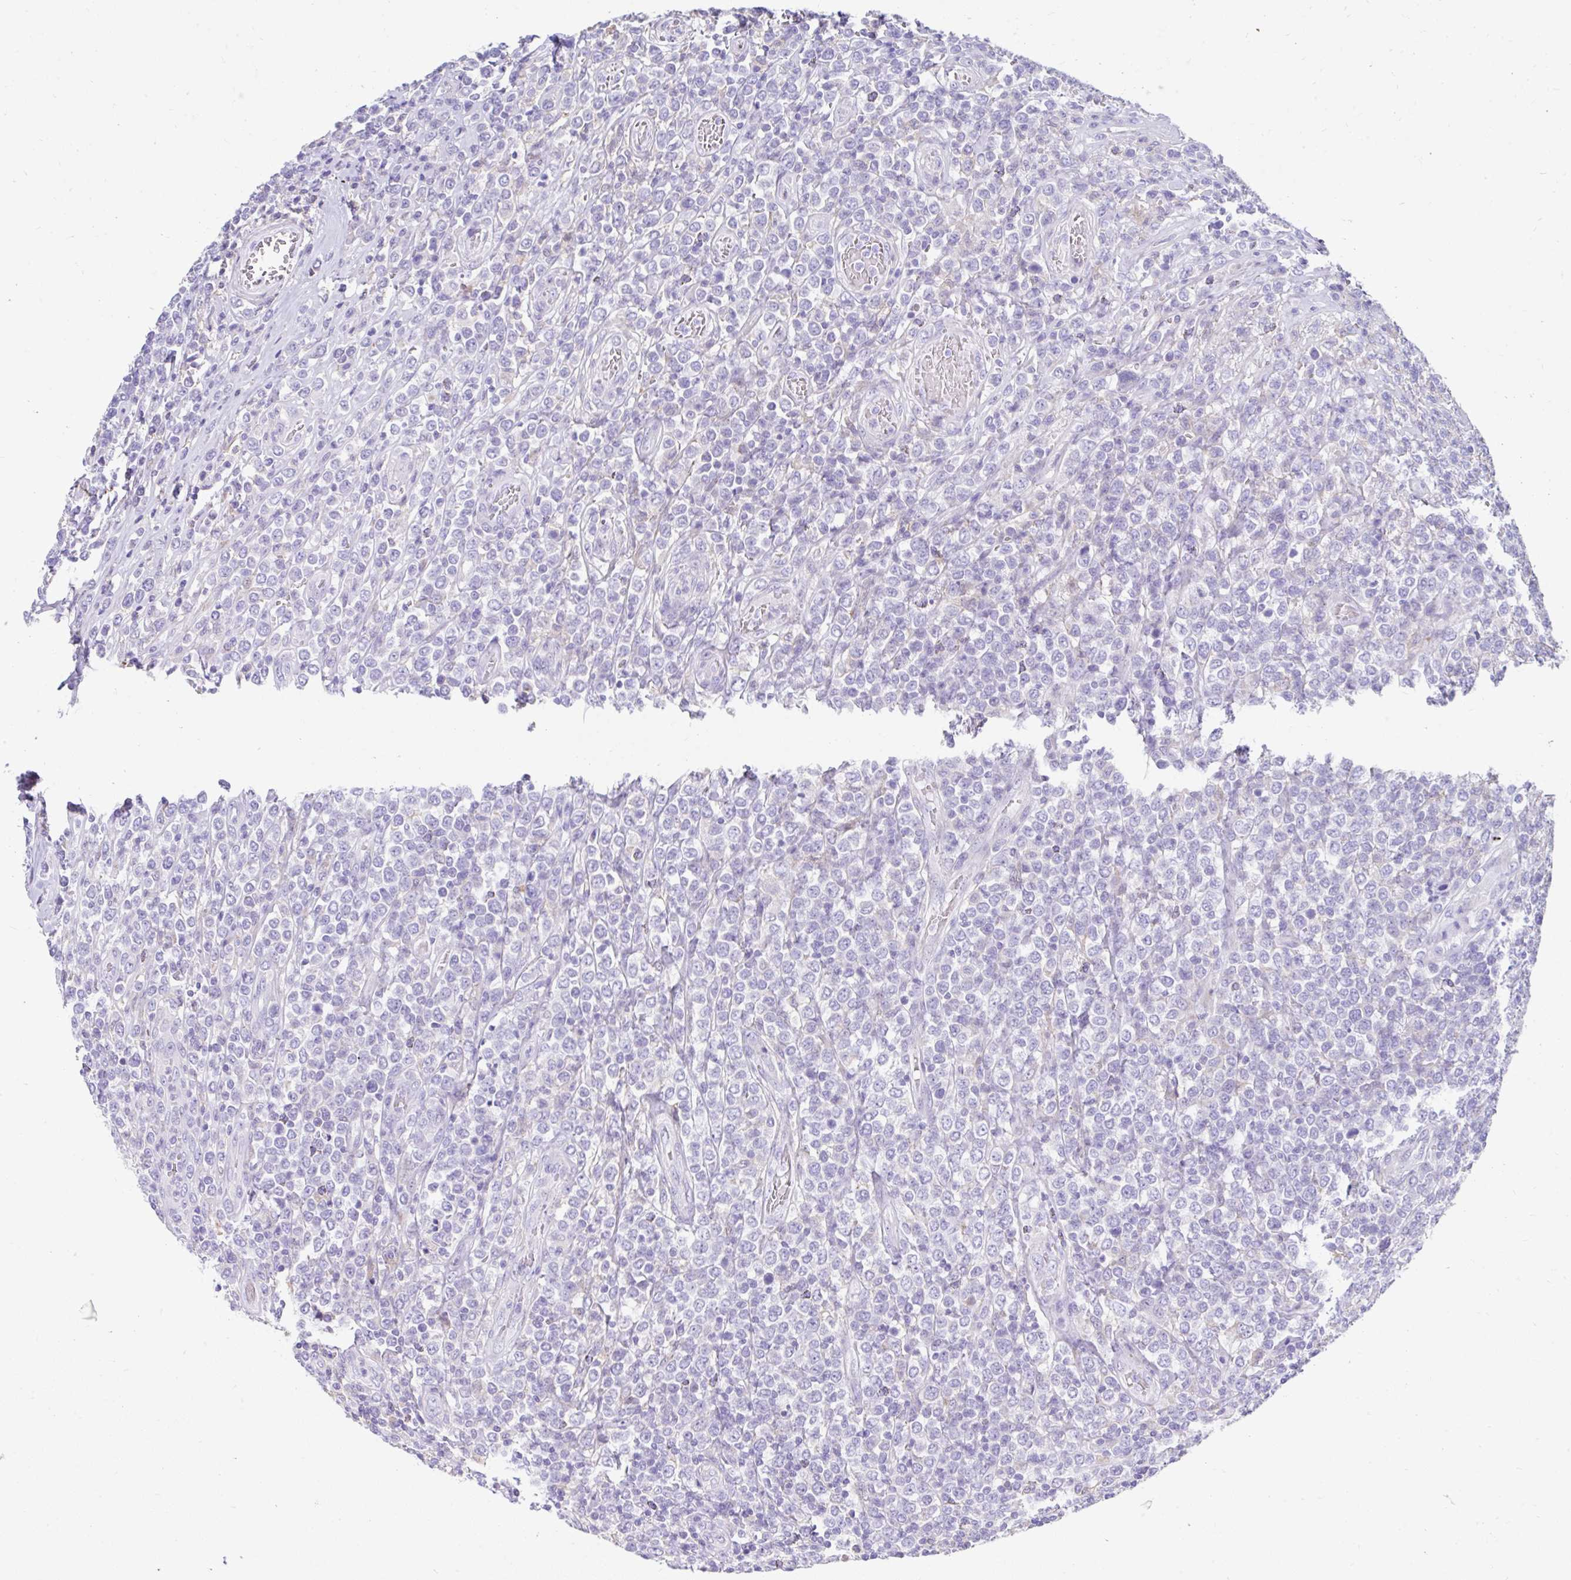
{"staining": {"intensity": "negative", "quantity": "none", "location": "none"}, "tissue": "lymphoma", "cell_type": "Tumor cells", "image_type": "cancer", "snomed": [{"axis": "morphology", "description": "Malignant lymphoma, non-Hodgkin's type, High grade"}, {"axis": "topography", "description": "Soft tissue"}], "caption": "There is no significant positivity in tumor cells of lymphoma.", "gene": "ZNF33A", "patient": {"sex": "female", "age": 56}}